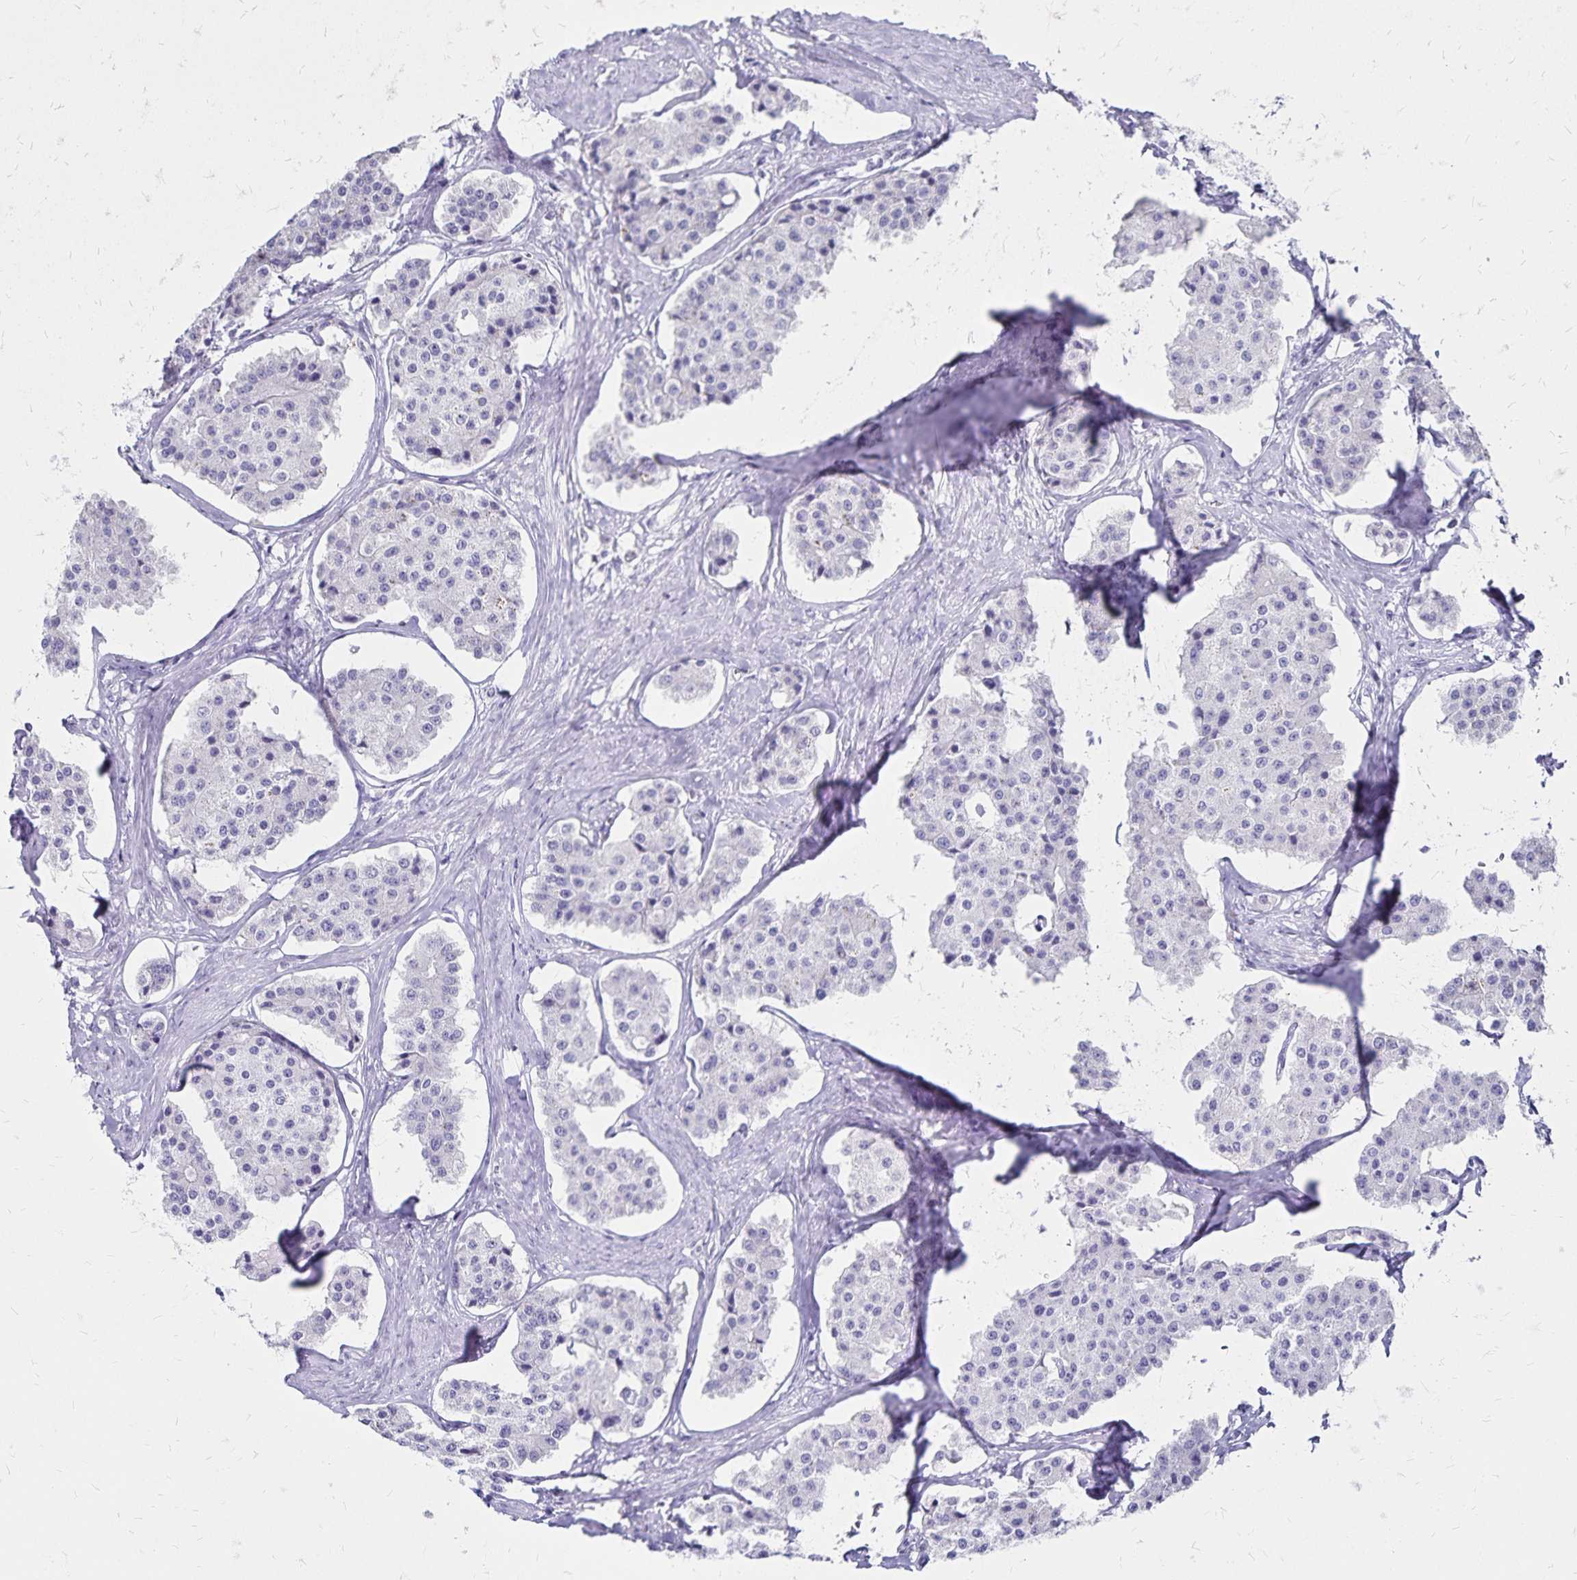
{"staining": {"intensity": "negative", "quantity": "none", "location": "none"}, "tissue": "carcinoid", "cell_type": "Tumor cells", "image_type": "cancer", "snomed": [{"axis": "morphology", "description": "Carcinoid, malignant, NOS"}, {"axis": "topography", "description": "Small intestine"}], "caption": "Human carcinoid stained for a protein using IHC exhibits no staining in tumor cells.", "gene": "IKZF1", "patient": {"sex": "female", "age": 65}}